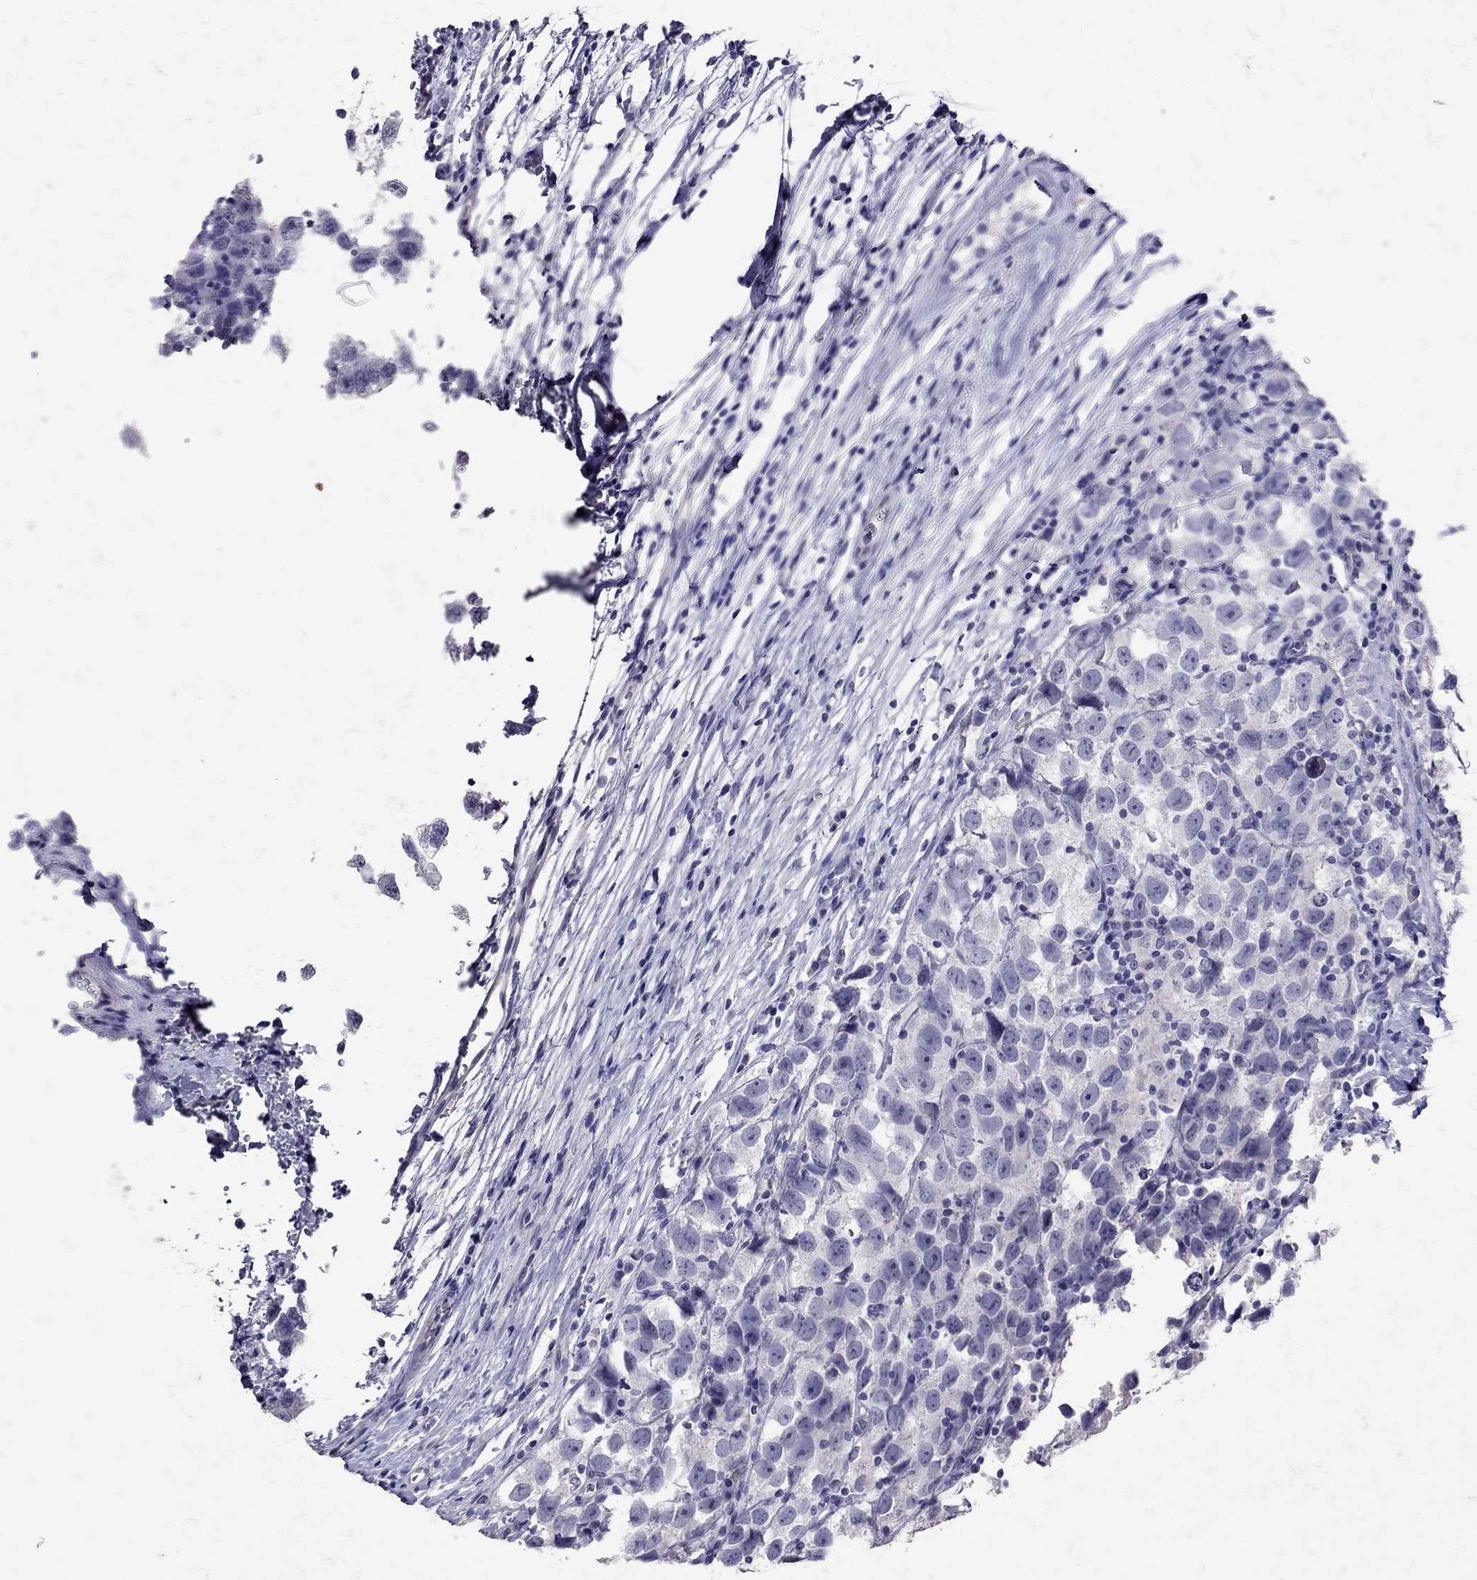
{"staining": {"intensity": "negative", "quantity": "none", "location": "none"}, "tissue": "testis cancer", "cell_type": "Tumor cells", "image_type": "cancer", "snomed": [{"axis": "morphology", "description": "Seminoma, NOS"}, {"axis": "topography", "description": "Testis"}], "caption": "There is no significant positivity in tumor cells of testis seminoma.", "gene": "SST", "patient": {"sex": "male", "age": 26}}